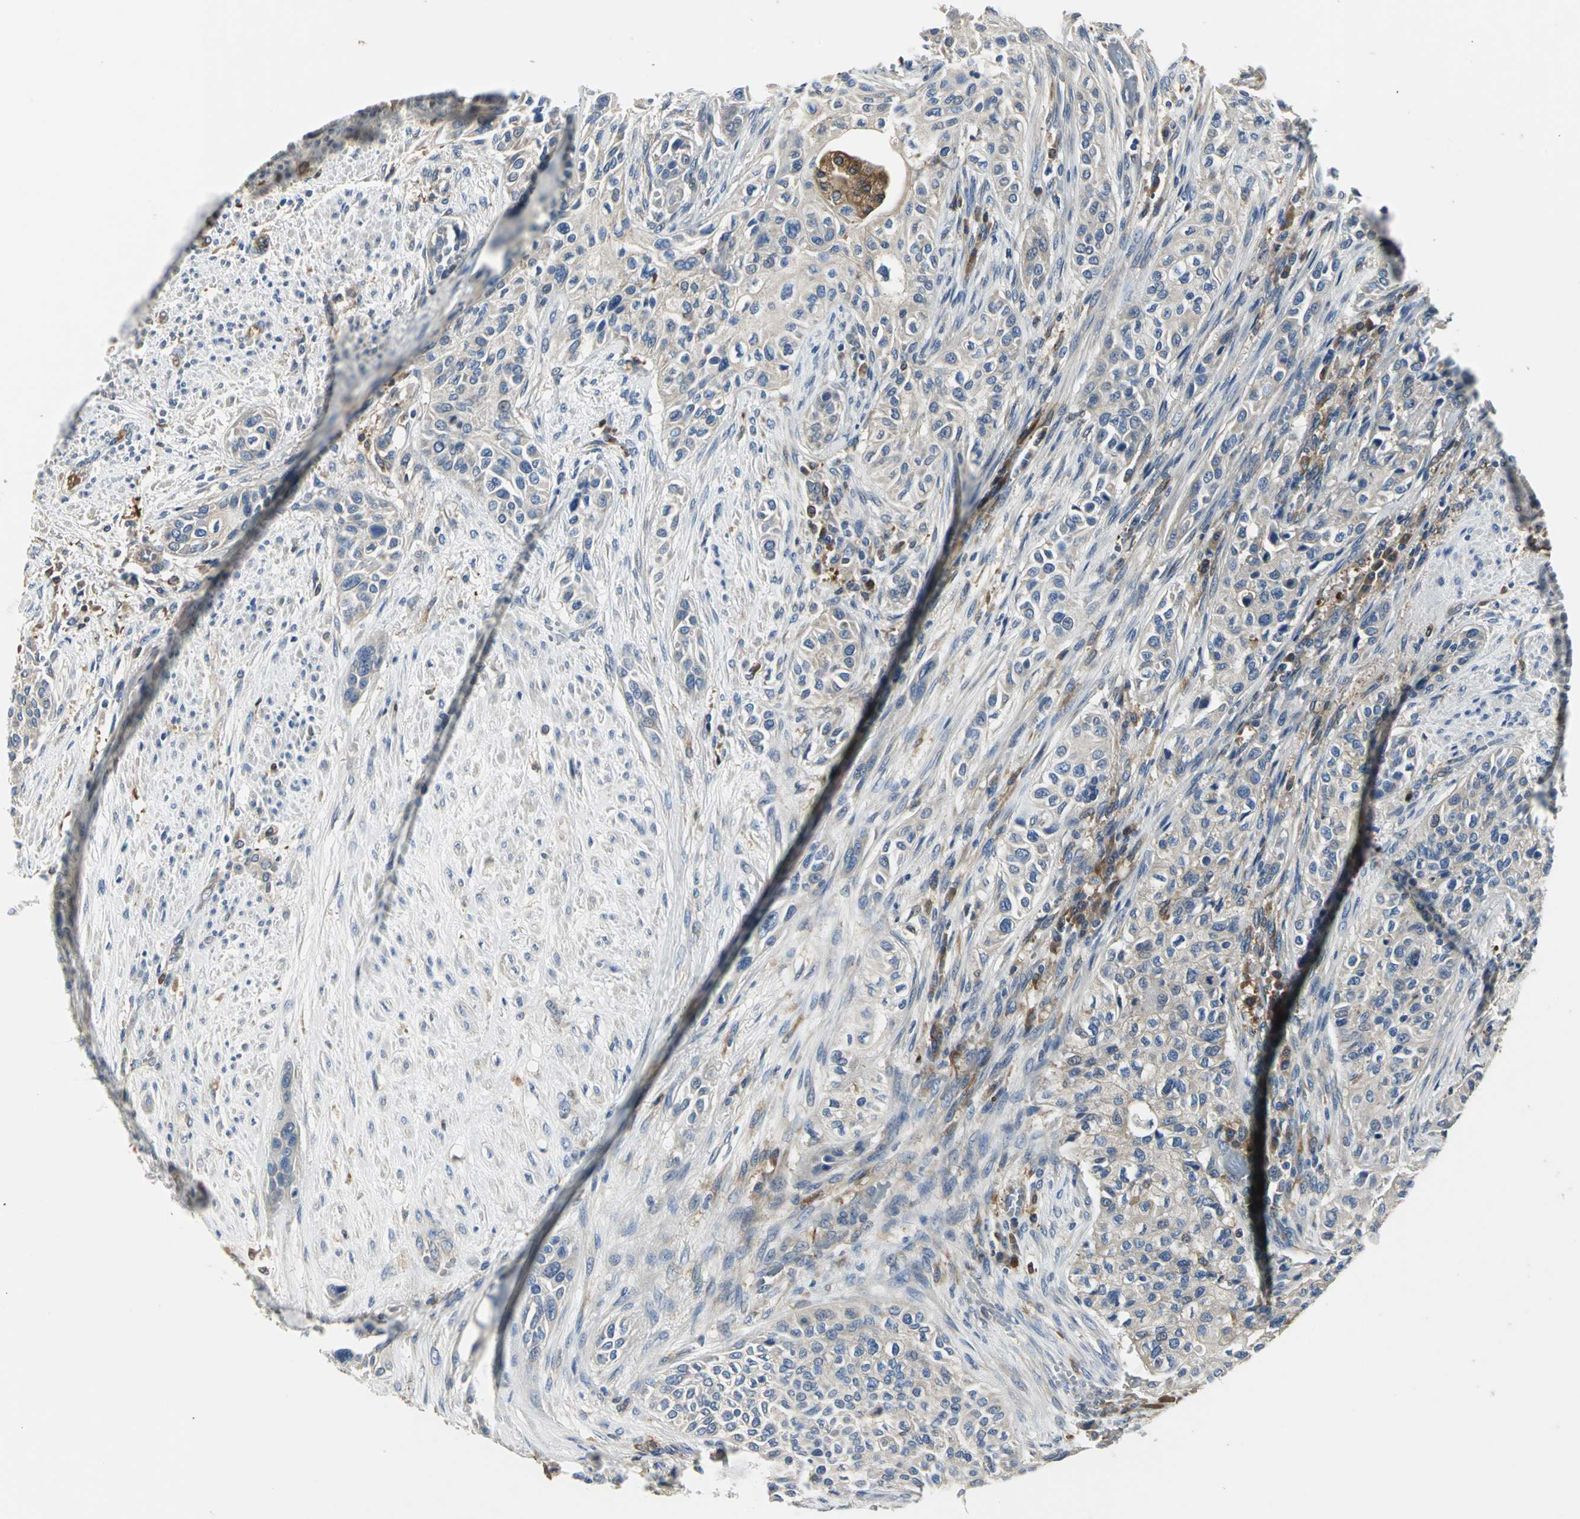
{"staining": {"intensity": "moderate", "quantity": "25%-75%", "location": "cytoplasmic/membranous"}, "tissue": "urothelial cancer", "cell_type": "Tumor cells", "image_type": "cancer", "snomed": [{"axis": "morphology", "description": "Urothelial carcinoma, High grade"}, {"axis": "topography", "description": "Urinary bladder"}], "caption": "Urothelial cancer tissue shows moderate cytoplasmic/membranous positivity in about 25%-75% of tumor cells", "gene": "CHRNB1", "patient": {"sex": "male", "age": 74}}